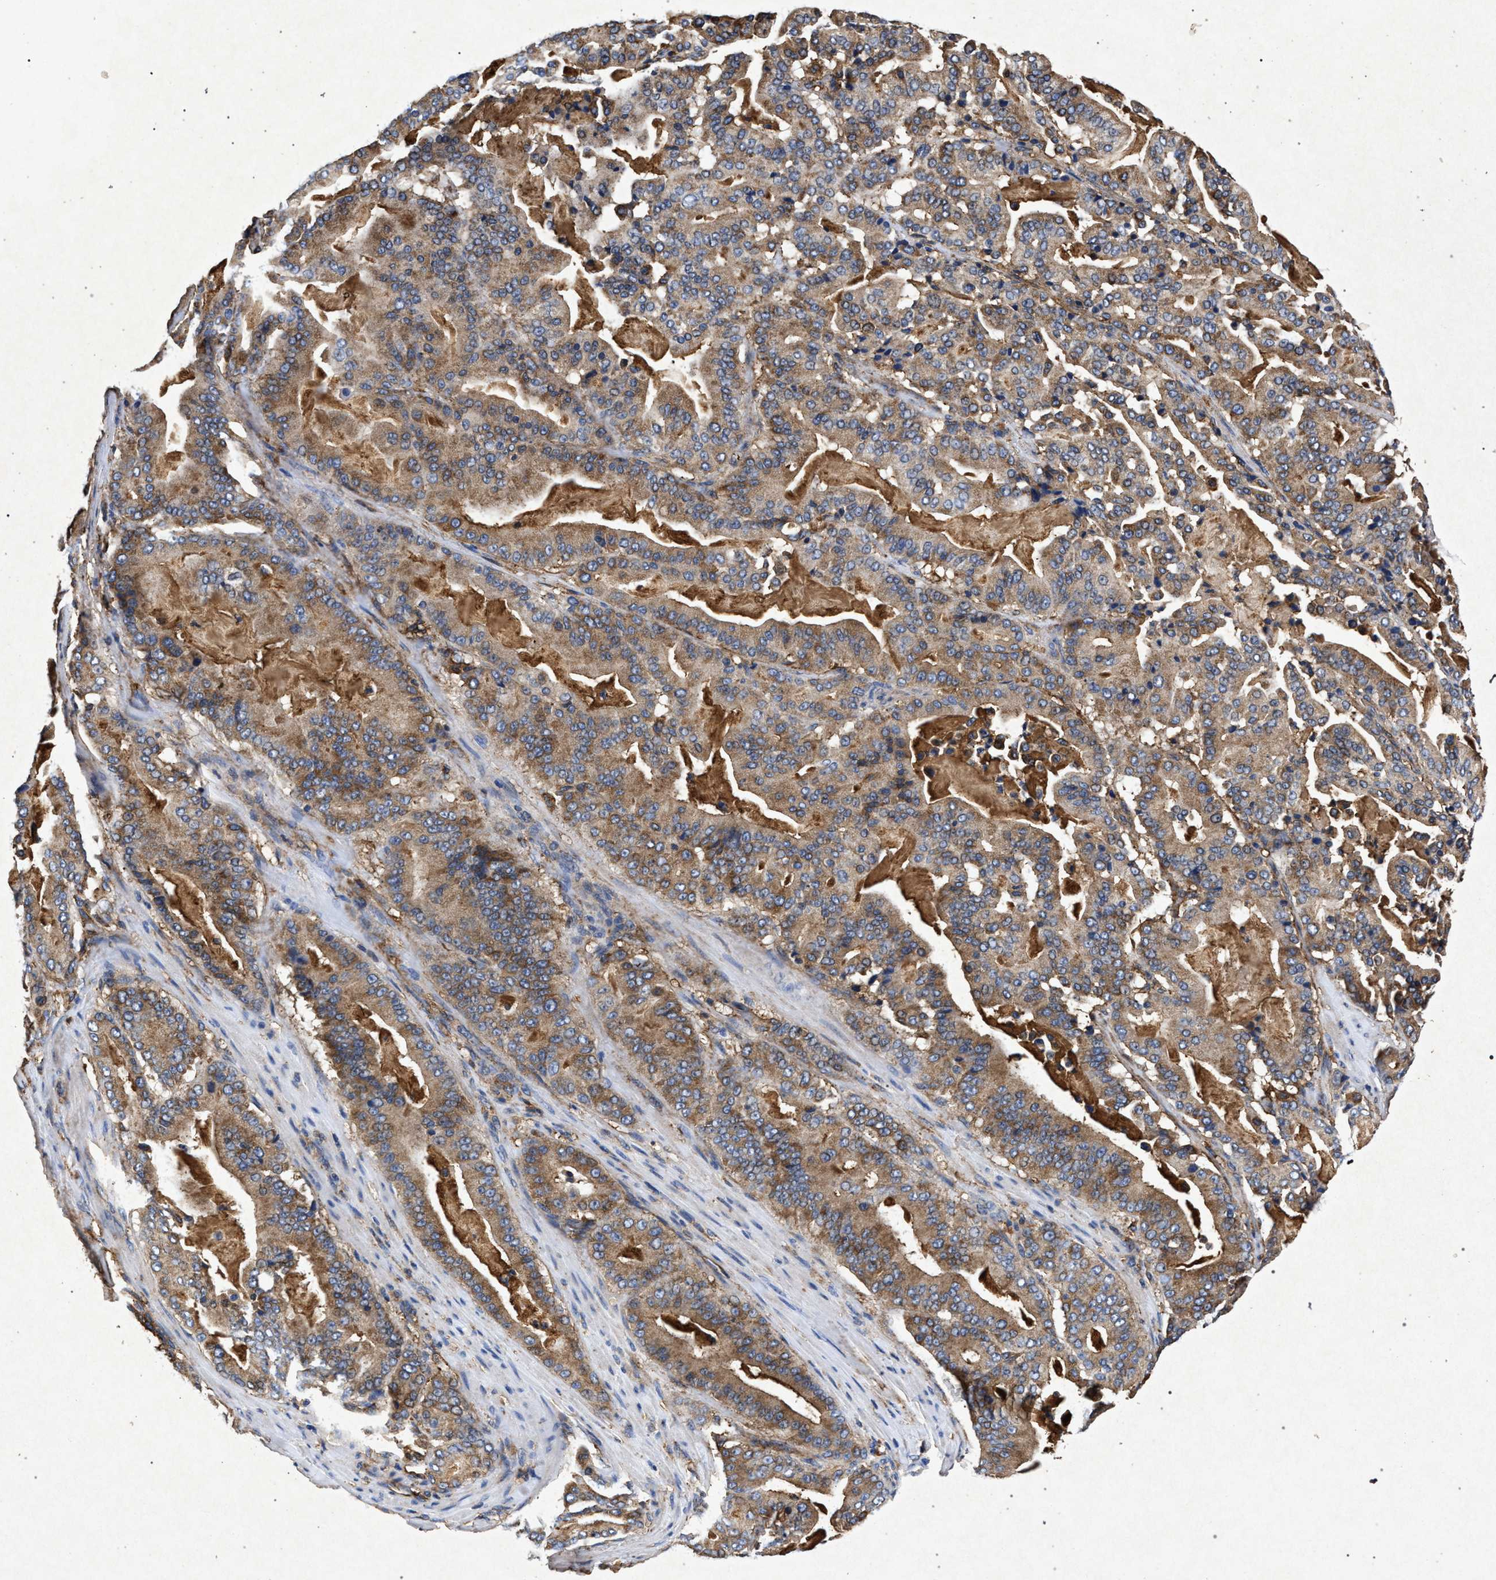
{"staining": {"intensity": "moderate", "quantity": ">75%", "location": "cytoplasmic/membranous"}, "tissue": "pancreatic cancer", "cell_type": "Tumor cells", "image_type": "cancer", "snomed": [{"axis": "morphology", "description": "Adenocarcinoma, NOS"}, {"axis": "topography", "description": "Pancreas"}], "caption": "Immunohistochemistry (IHC) of human pancreatic cancer demonstrates medium levels of moderate cytoplasmic/membranous positivity in about >75% of tumor cells. (DAB IHC, brown staining for protein, blue staining for nuclei).", "gene": "MARCKS", "patient": {"sex": "male", "age": 63}}